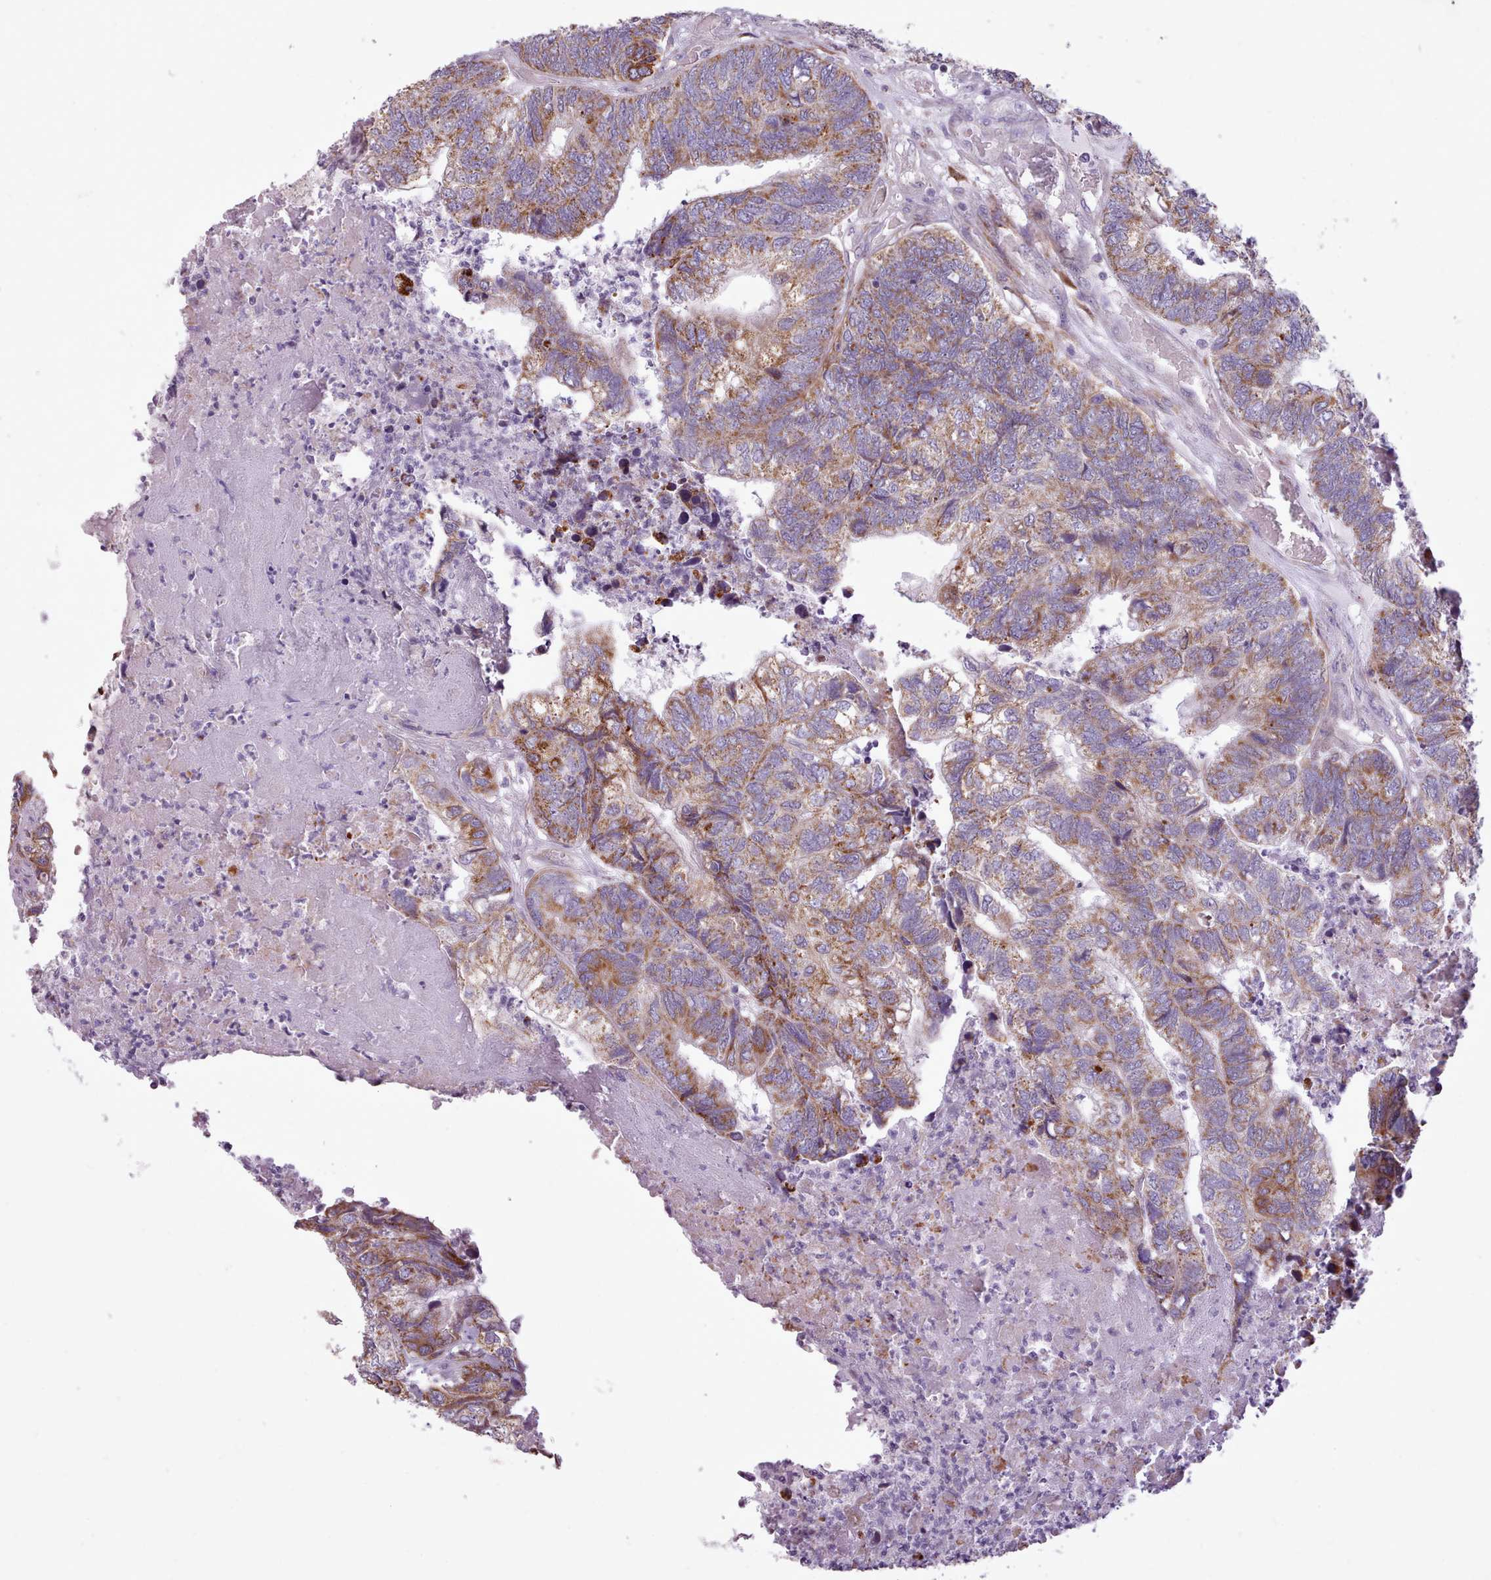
{"staining": {"intensity": "moderate", "quantity": ">75%", "location": "cytoplasmic/membranous"}, "tissue": "colorectal cancer", "cell_type": "Tumor cells", "image_type": "cancer", "snomed": [{"axis": "morphology", "description": "Adenocarcinoma, NOS"}, {"axis": "topography", "description": "Colon"}], "caption": "The immunohistochemical stain labels moderate cytoplasmic/membranous positivity in tumor cells of adenocarcinoma (colorectal) tissue. Nuclei are stained in blue.", "gene": "AVL9", "patient": {"sex": "female", "age": 67}}